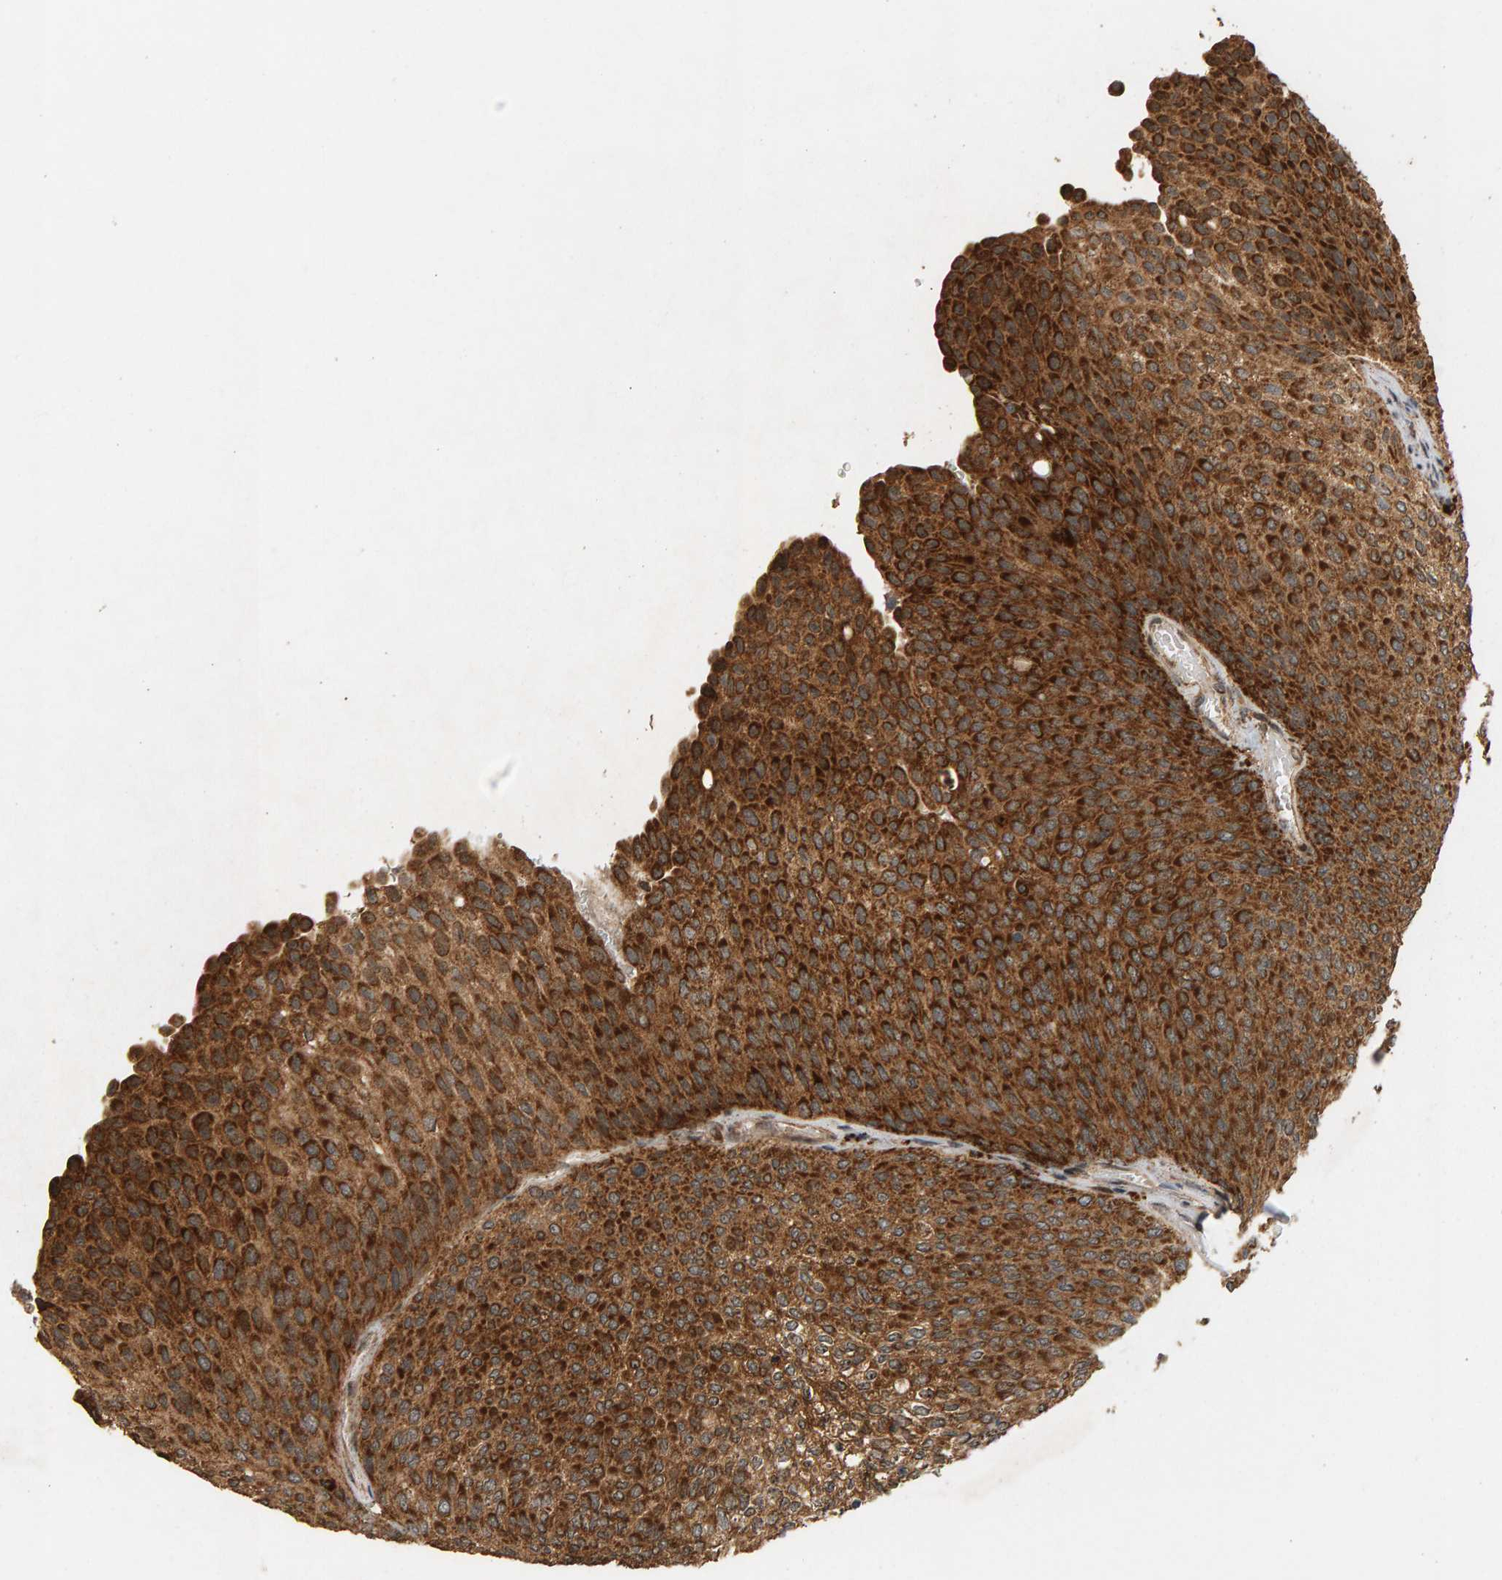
{"staining": {"intensity": "strong", "quantity": ">75%", "location": "cytoplasmic/membranous"}, "tissue": "urothelial cancer", "cell_type": "Tumor cells", "image_type": "cancer", "snomed": [{"axis": "morphology", "description": "Urothelial carcinoma, Low grade"}, {"axis": "topography", "description": "Urinary bladder"}], "caption": "High-power microscopy captured an immunohistochemistry histopathology image of urothelial cancer, revealing strong cytoplasmic/membranous expression in approximately >75% of tumor cells. (Brightfield microscopy of DAB IHC at high magnification).", "gene": "GSTK1", "patient": {"sex": "female", "age": 79}}